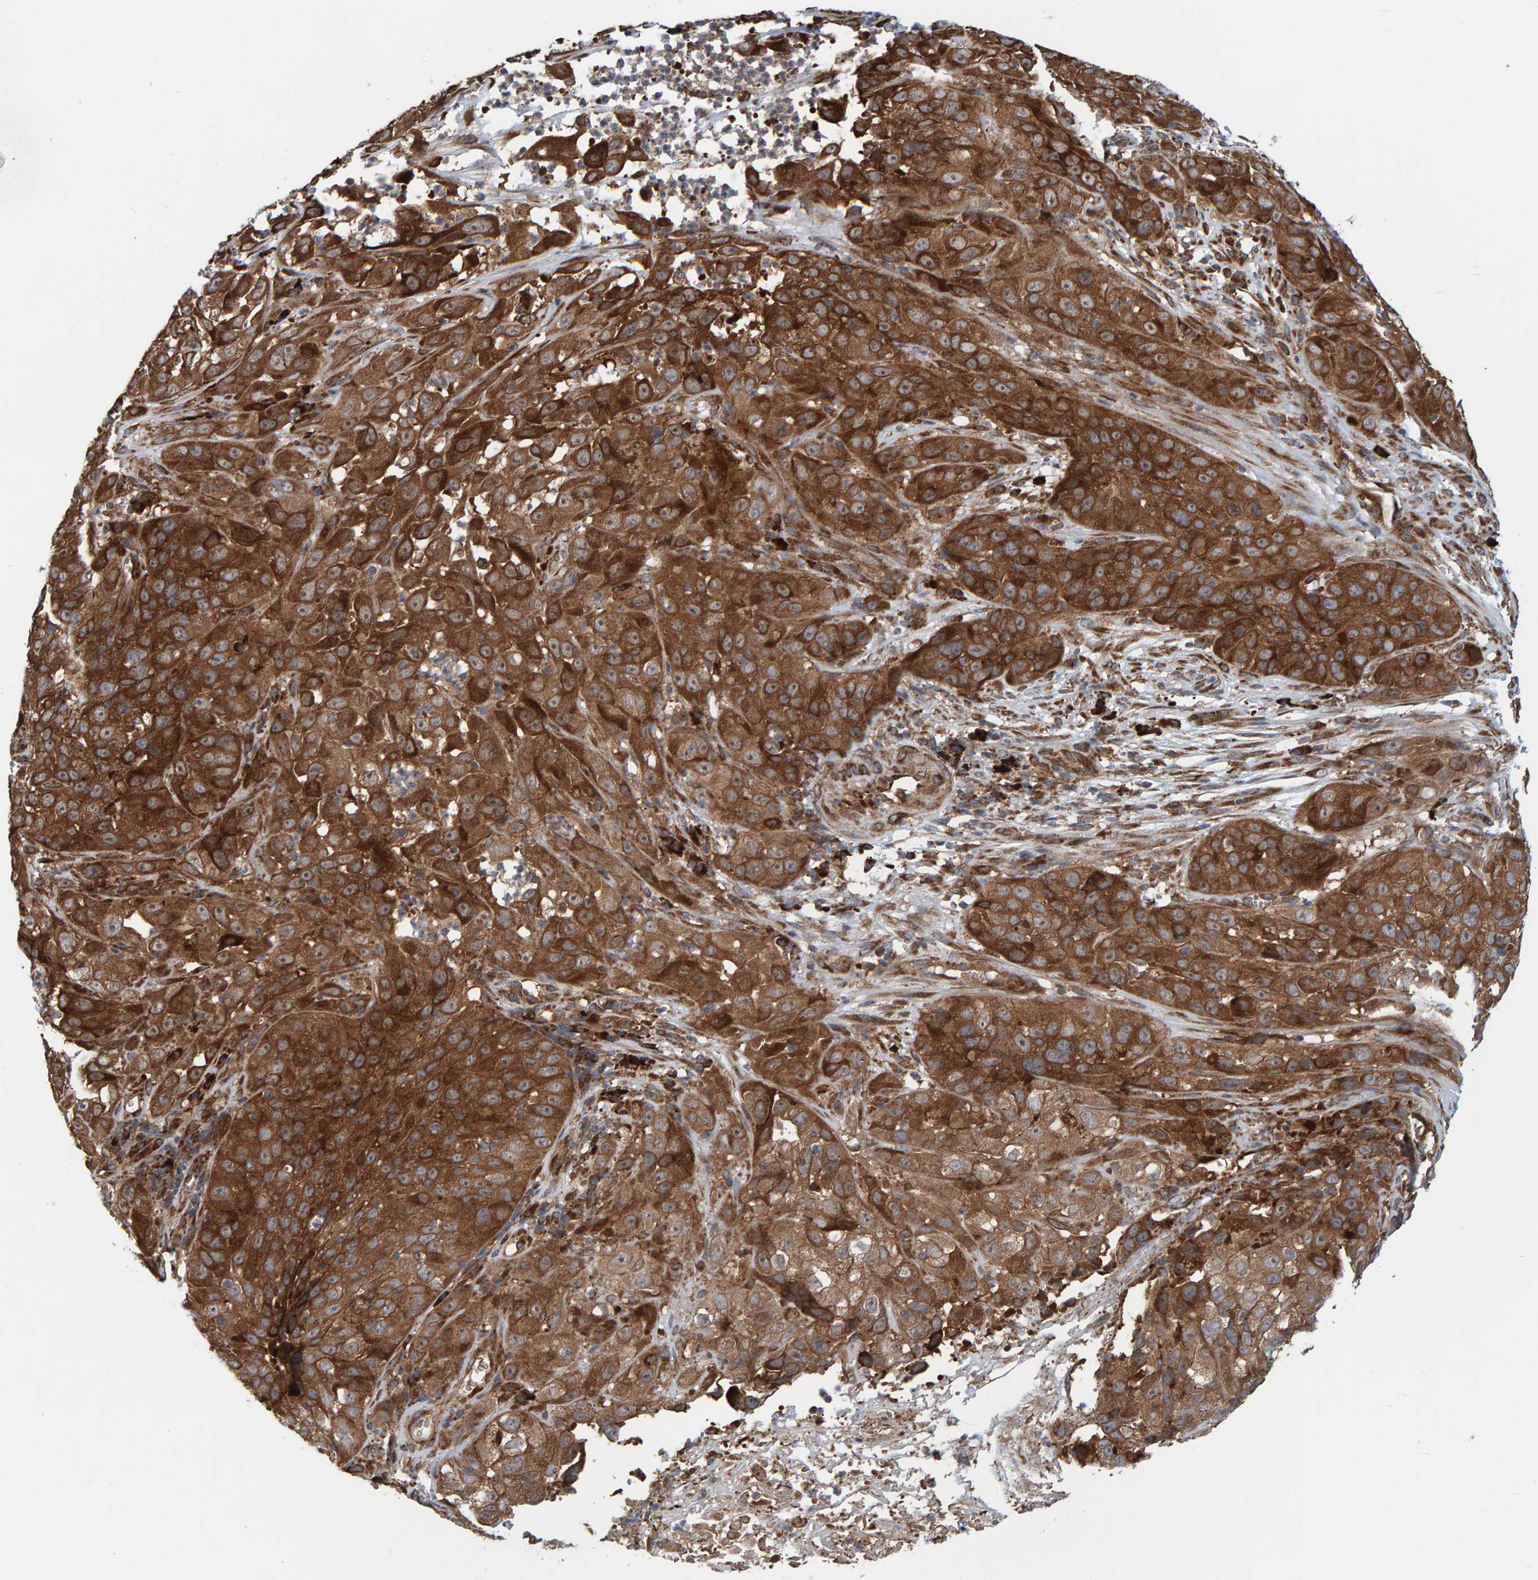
{"staining": {"intensity": "moderate", "quantity": ">75%", "location": "cytoplasmic/membranous"}, "tissue": "cervical cancer", "cell_type": "Tumor cells", "image_type": "cancer", "snomed": [{"axis": "morphology", "description": "Squamous cell carcinoma, NOS"}, {"axis": "topography", "description": "Cervix"}], "caption": "Human cervical cancer (squamous cell carcinoma) stained with a protein marker reveals moderate staining in tumor cells.", "gene": "KIAA0753", "patient": {"sex": "female", "age": 32}}